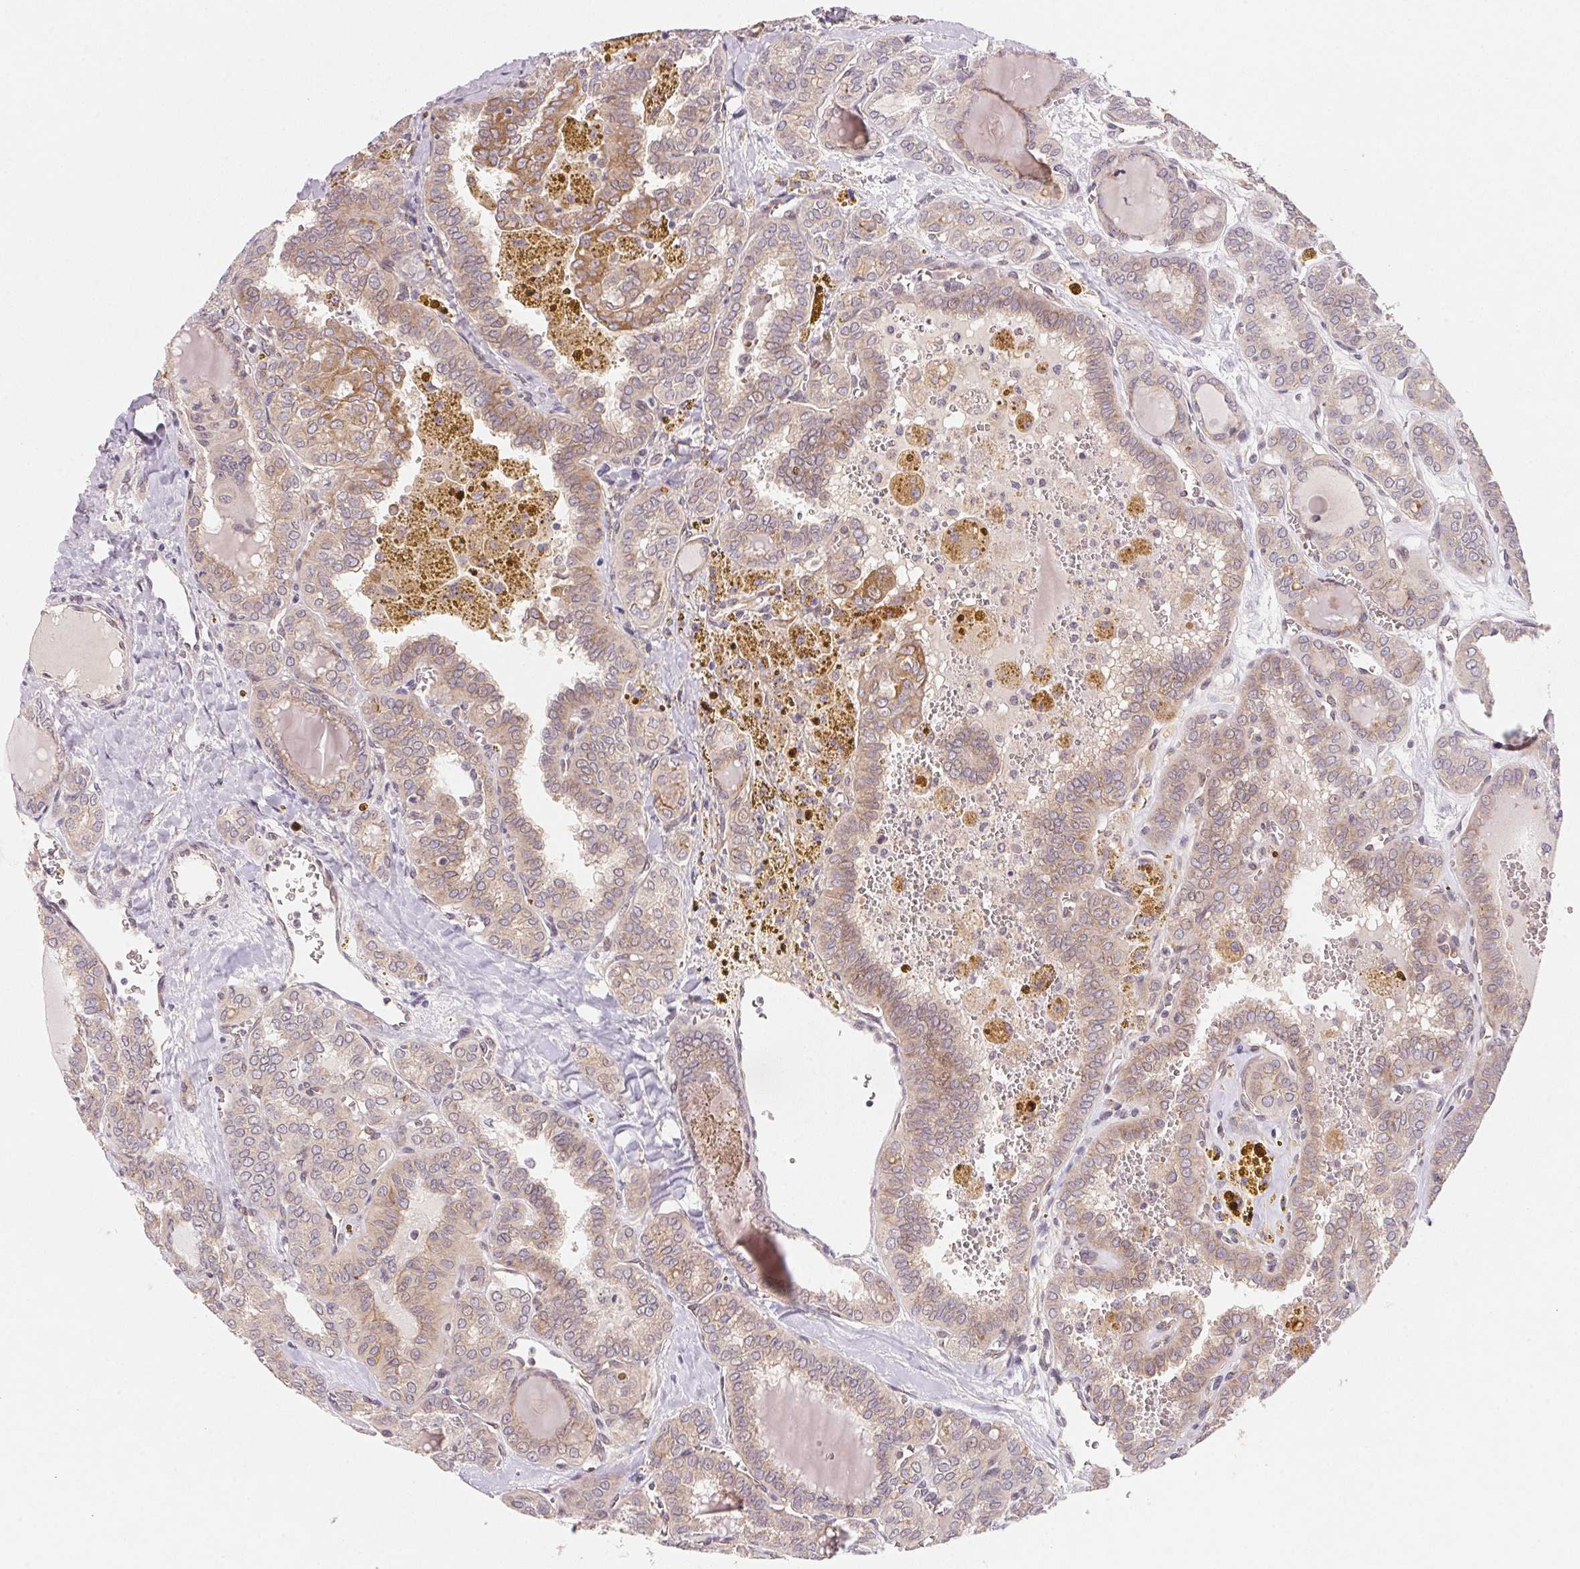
{"staining": {"intensity": "weak", "quantity": "<25%", "location": "cytoplasmic/membranous"}, "tissue": "thyroid cancer", "cell_type": "Tumor cells", "image_type": "cancer", "snomed": [{"axis": "morphology", "description": "Papillary adenocarcinoma, NOS"}, {"axis": "topography", "description": "Thyroid gland"}], "caption": "DAB immunohistochemical staining of papillary adenocarcinoma (thyroid) exhibits no significant positivity in tumor cells.", "gene": "EI24", "patient": {"sex": "female", "age": 41}}